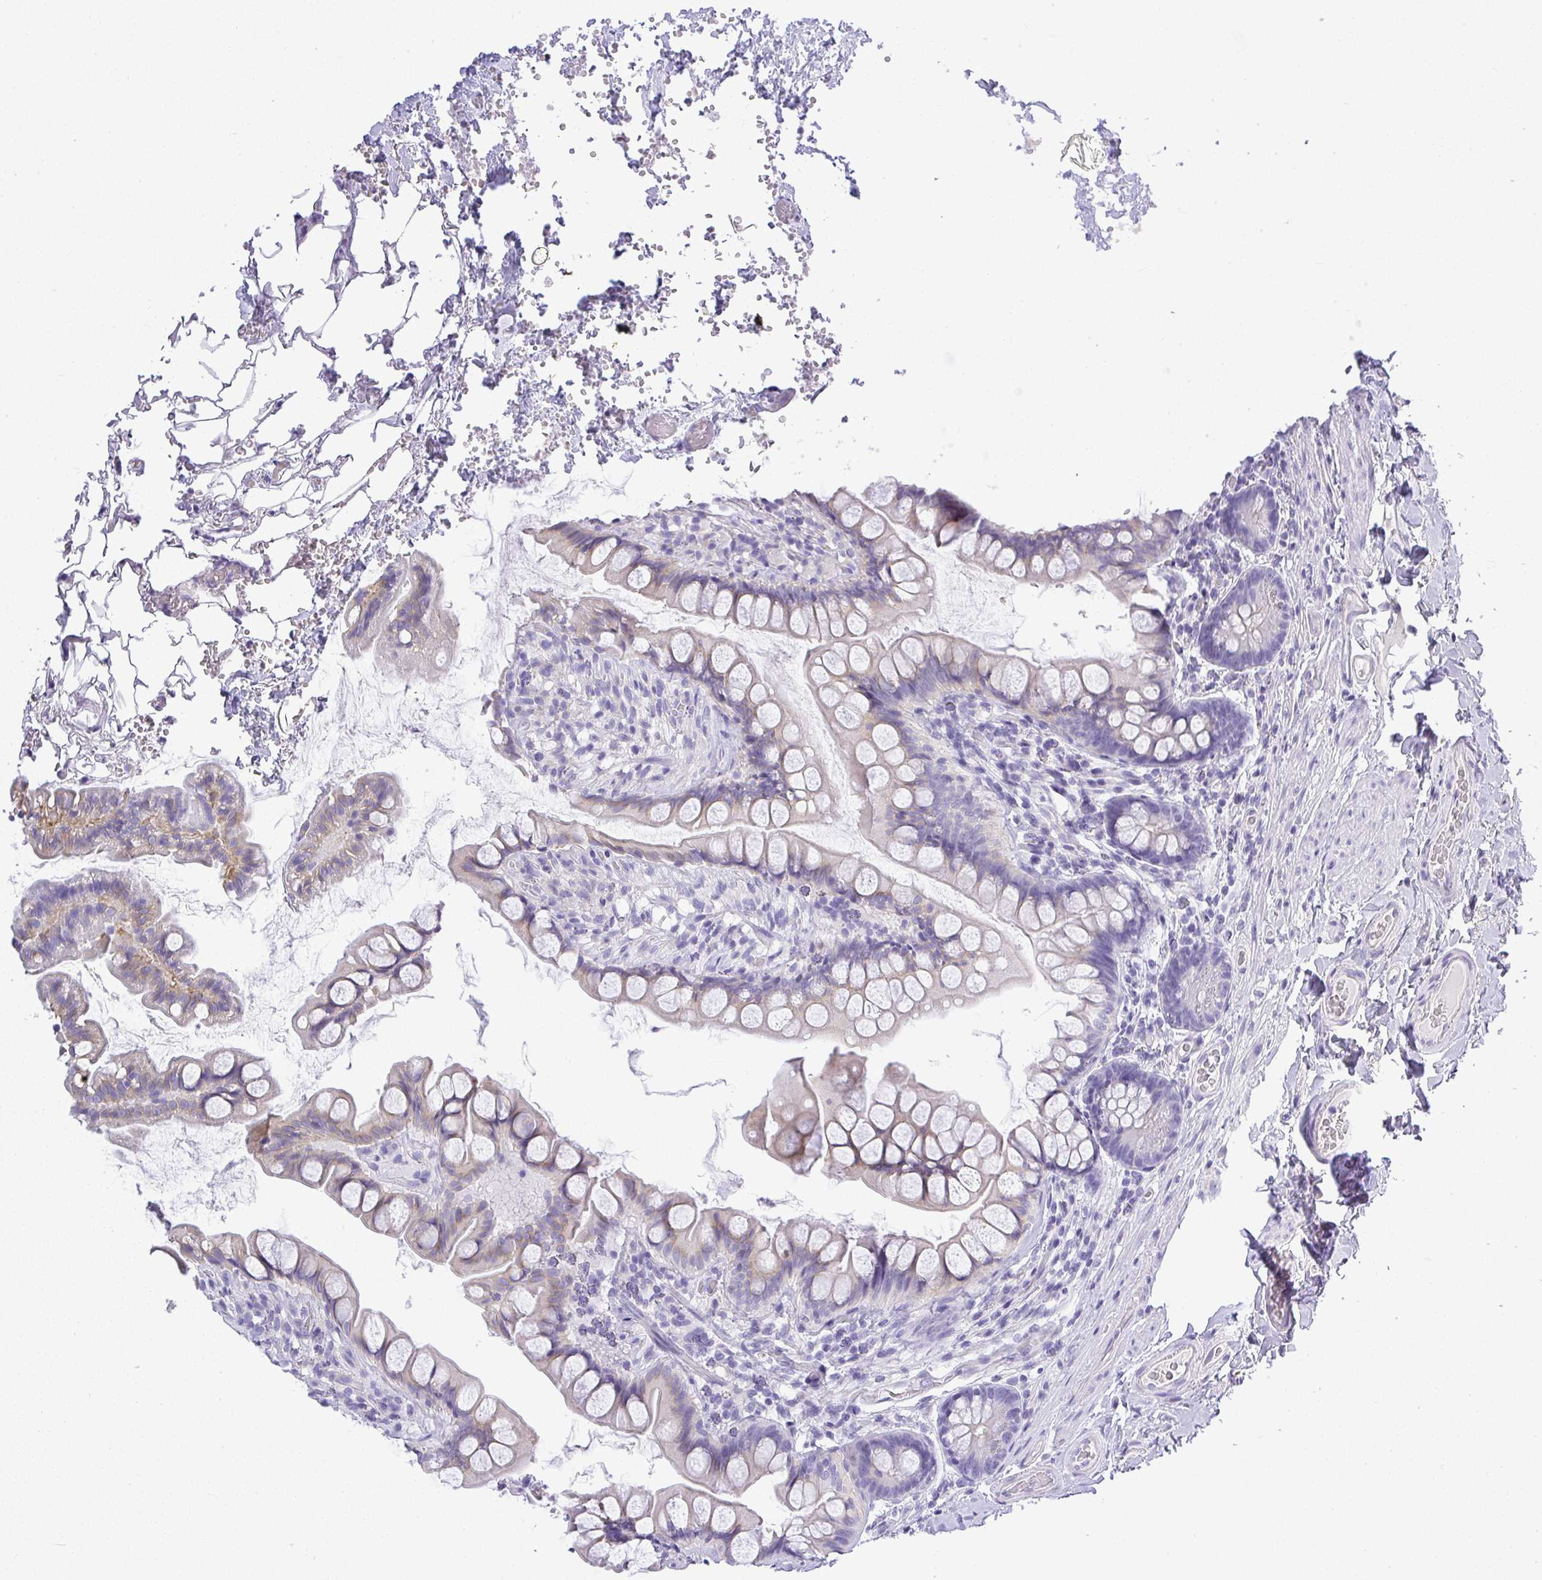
{"staining": {"intensity": "weak", "quantity": "25%-75%", "location": "cytoplasmic/membranous"}, "tissue": "small intestine", "cell_type": "Glandular cells", "image_type": "normal", "snomed": [{"axis": "morphology", "description": "Normal tissue, NOS"}, {"axis": "topography", "description": "Small intestine"}], "caption": "A brown stain highlights weak cytoplasmic/membranous expression of a protein in glandular cells of benign human small intestine.", "gene": "PLPPR3", "patient": {"sex": "male", "age": 70}}